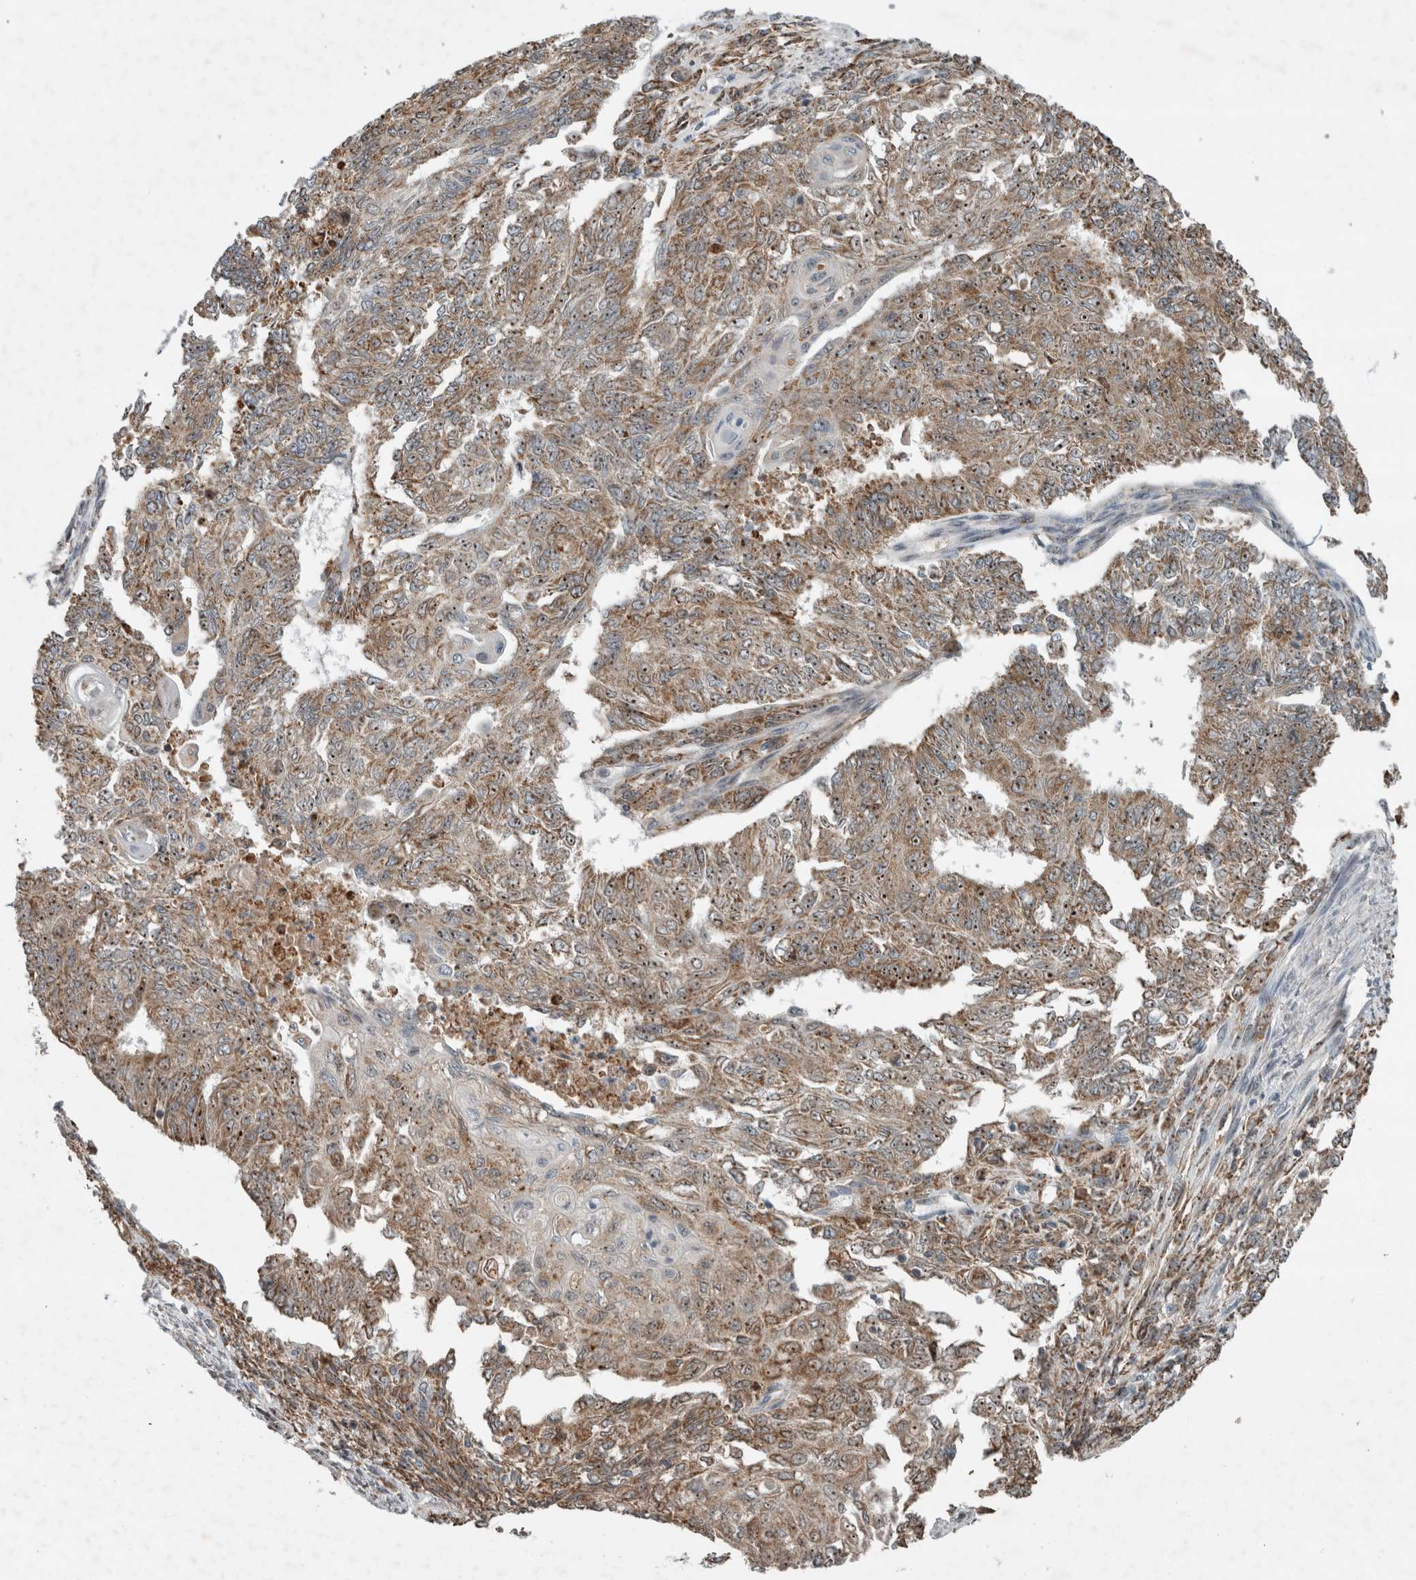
{"staining": {"intensity": "moderate", "quantity": ">75%", "location": "cytoplasmic/membranous,nuclear"}, "tissue": "endometrial cancer", "cell_type": "Tumor cells", "image_type": "cancer", "snomed": [{"axis": "morphology", "description": "Adenocarcinoma, NOS"}, {"axis": "topography", "description": "Endometrium"}], "caption": "Approximately >75% of tumor cells in endometrial cancer (adenocarcinoma) reveal moderate cytoplasmic/membranous and nuclear protein expression as visualized by brown immunohistochemical staining.", "gene": "GPR137B", "patient": {"sex": "female", "age": 32}}